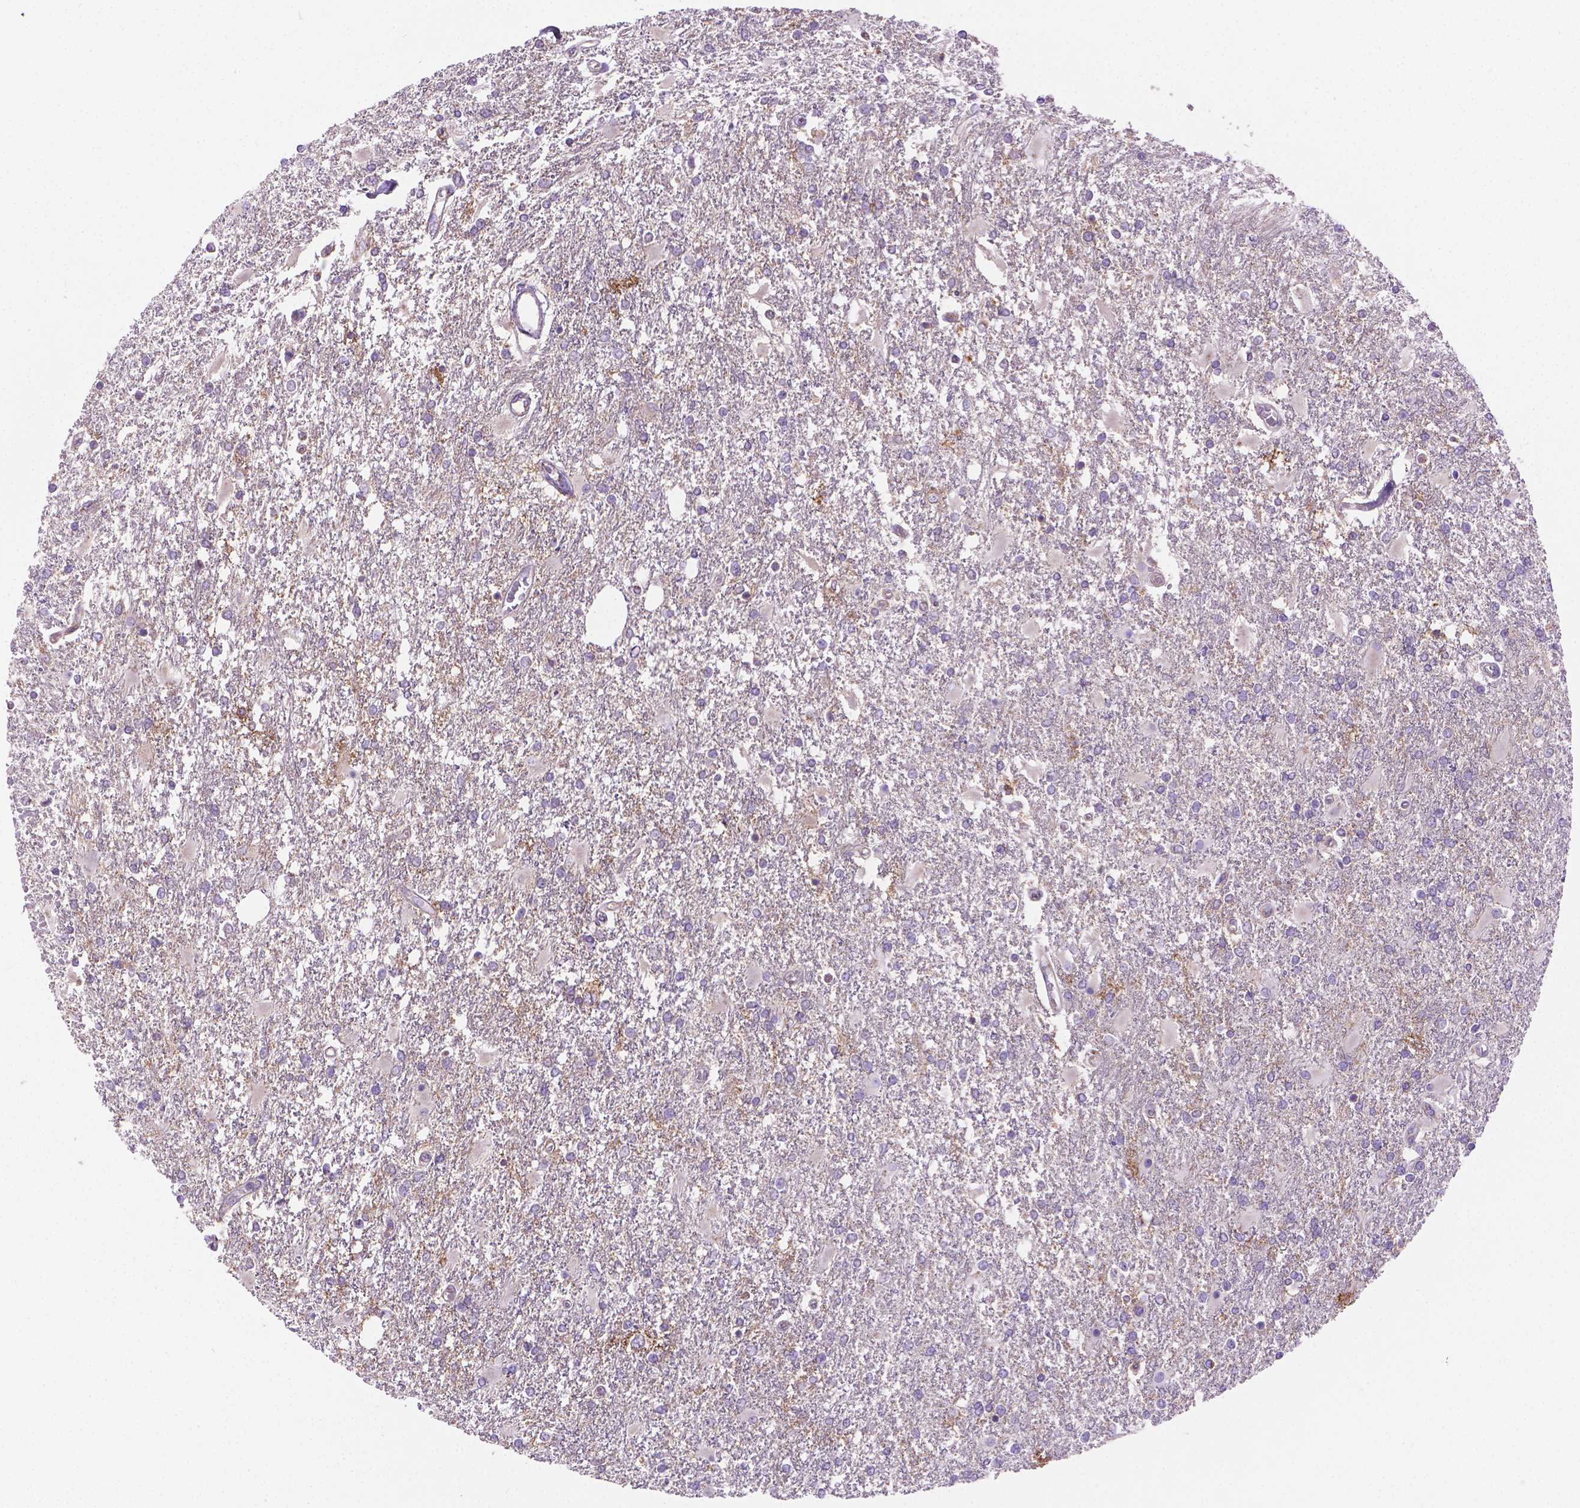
{"staining": {"intensity": "negative", "quantity": "none", "location": "none"}, "tissue": "glioma", "cell_type": "Tumor cells", "image_type": "cancer", "snomed": [{"axis": "morphology", "description": "Glioma, malignant, High grade"}, {"axis": "topography", "description": "Cerebral cortex"}], "caption": "An image of human glioma is negative for staining in tumor cells.", "gene": "CSPG5", "patient": {"sex": "male", "age": 79}}